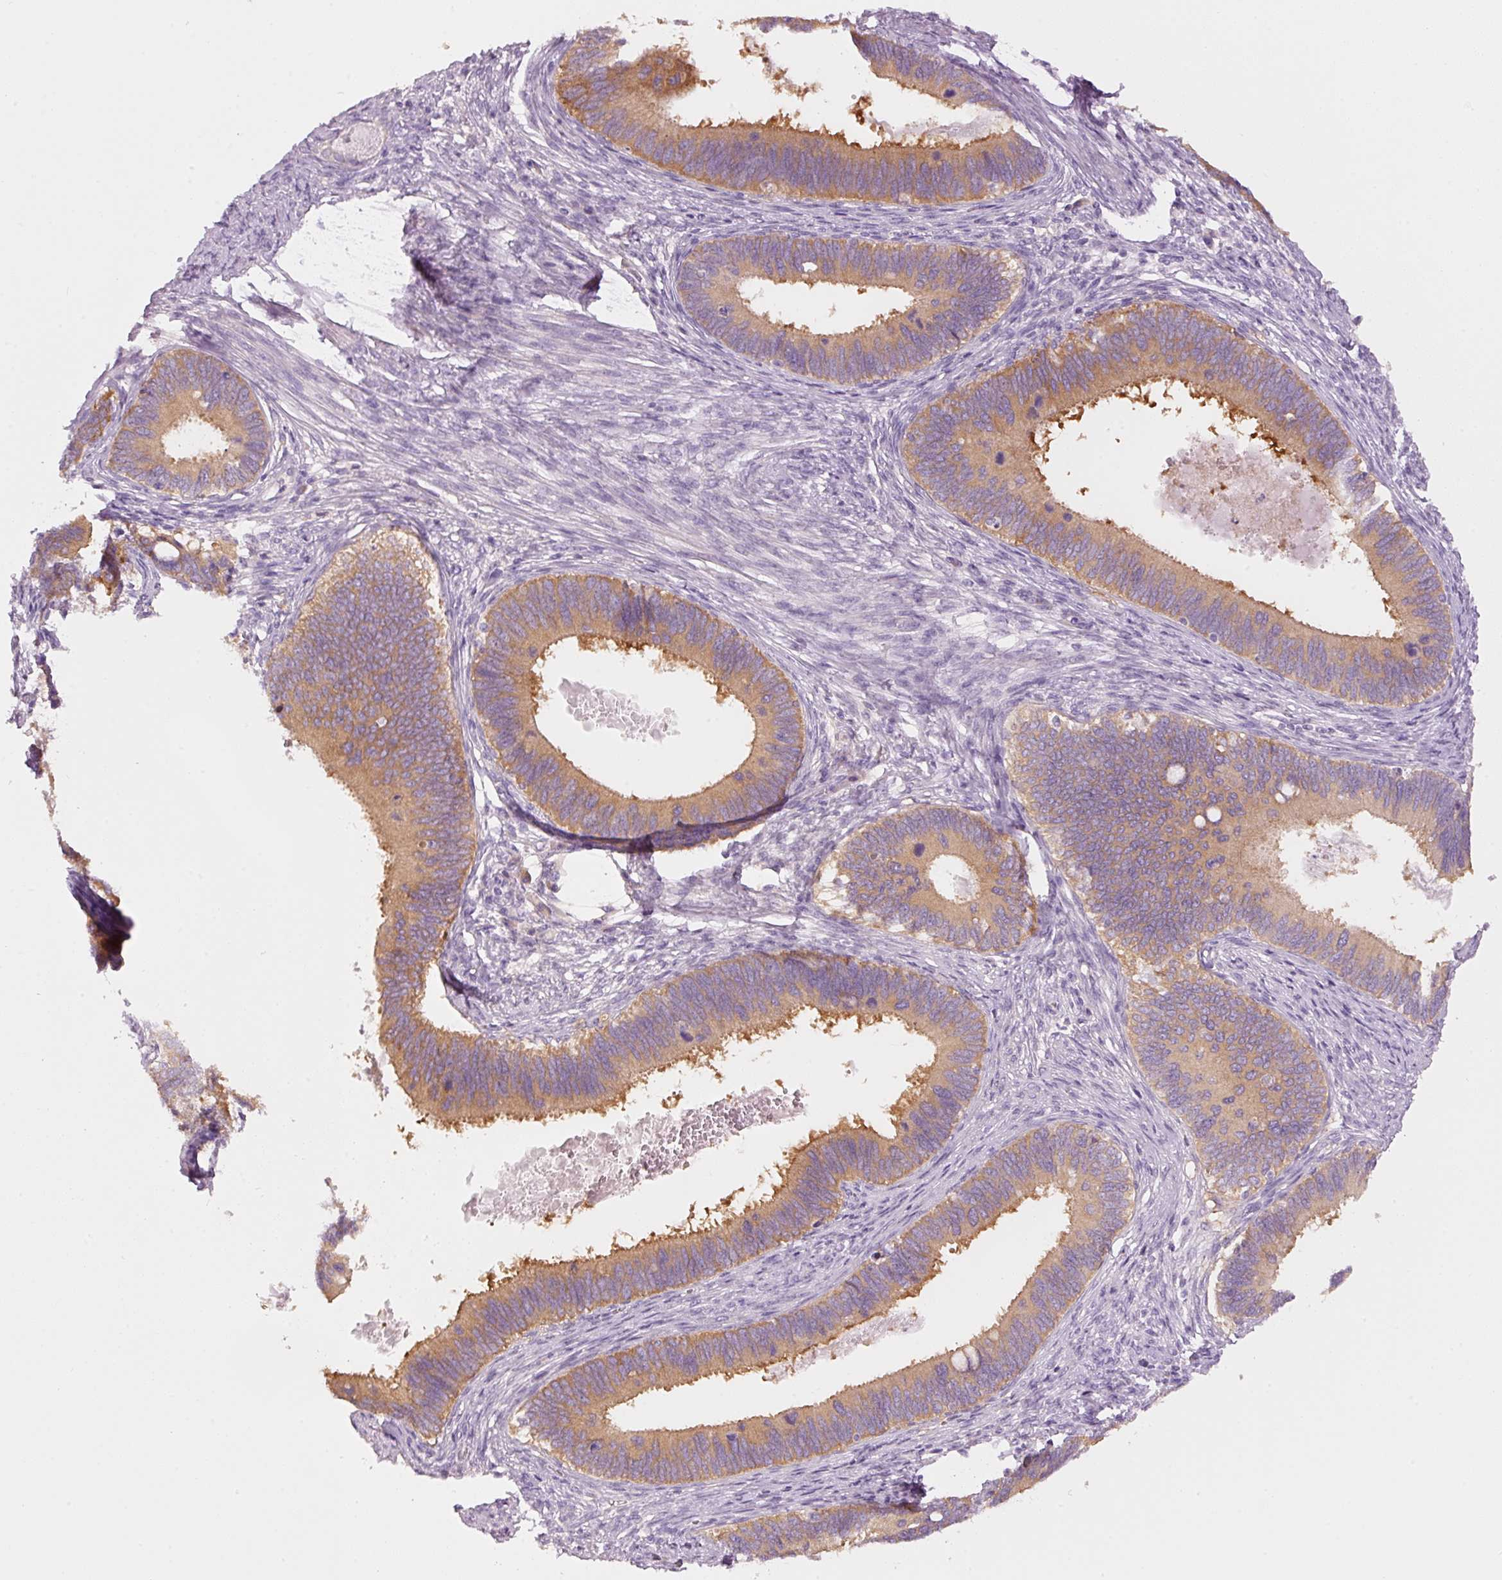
{"staining": {"intensity": "strong", "quantity": ">75%", "location": "cytoplasmic/membranous"}, "tissue": "cervical cancer", "cell_type": "Tumor cells", "image_type": "cancer", "snomed": [{"axis": "morphology", "description": "Adenocarcinoma, NOS"}, {"axis": "topography", "description": "Cervix"}], "caption": "Immunohistochemical staining of human adenocarcinoma (cervical) displays high levels of strong cytoplasmic/membranous staining in approximately >75% of tumor cells.", "gene": "PDXDC1", "patient": {"sex": "female", "age": 42}}